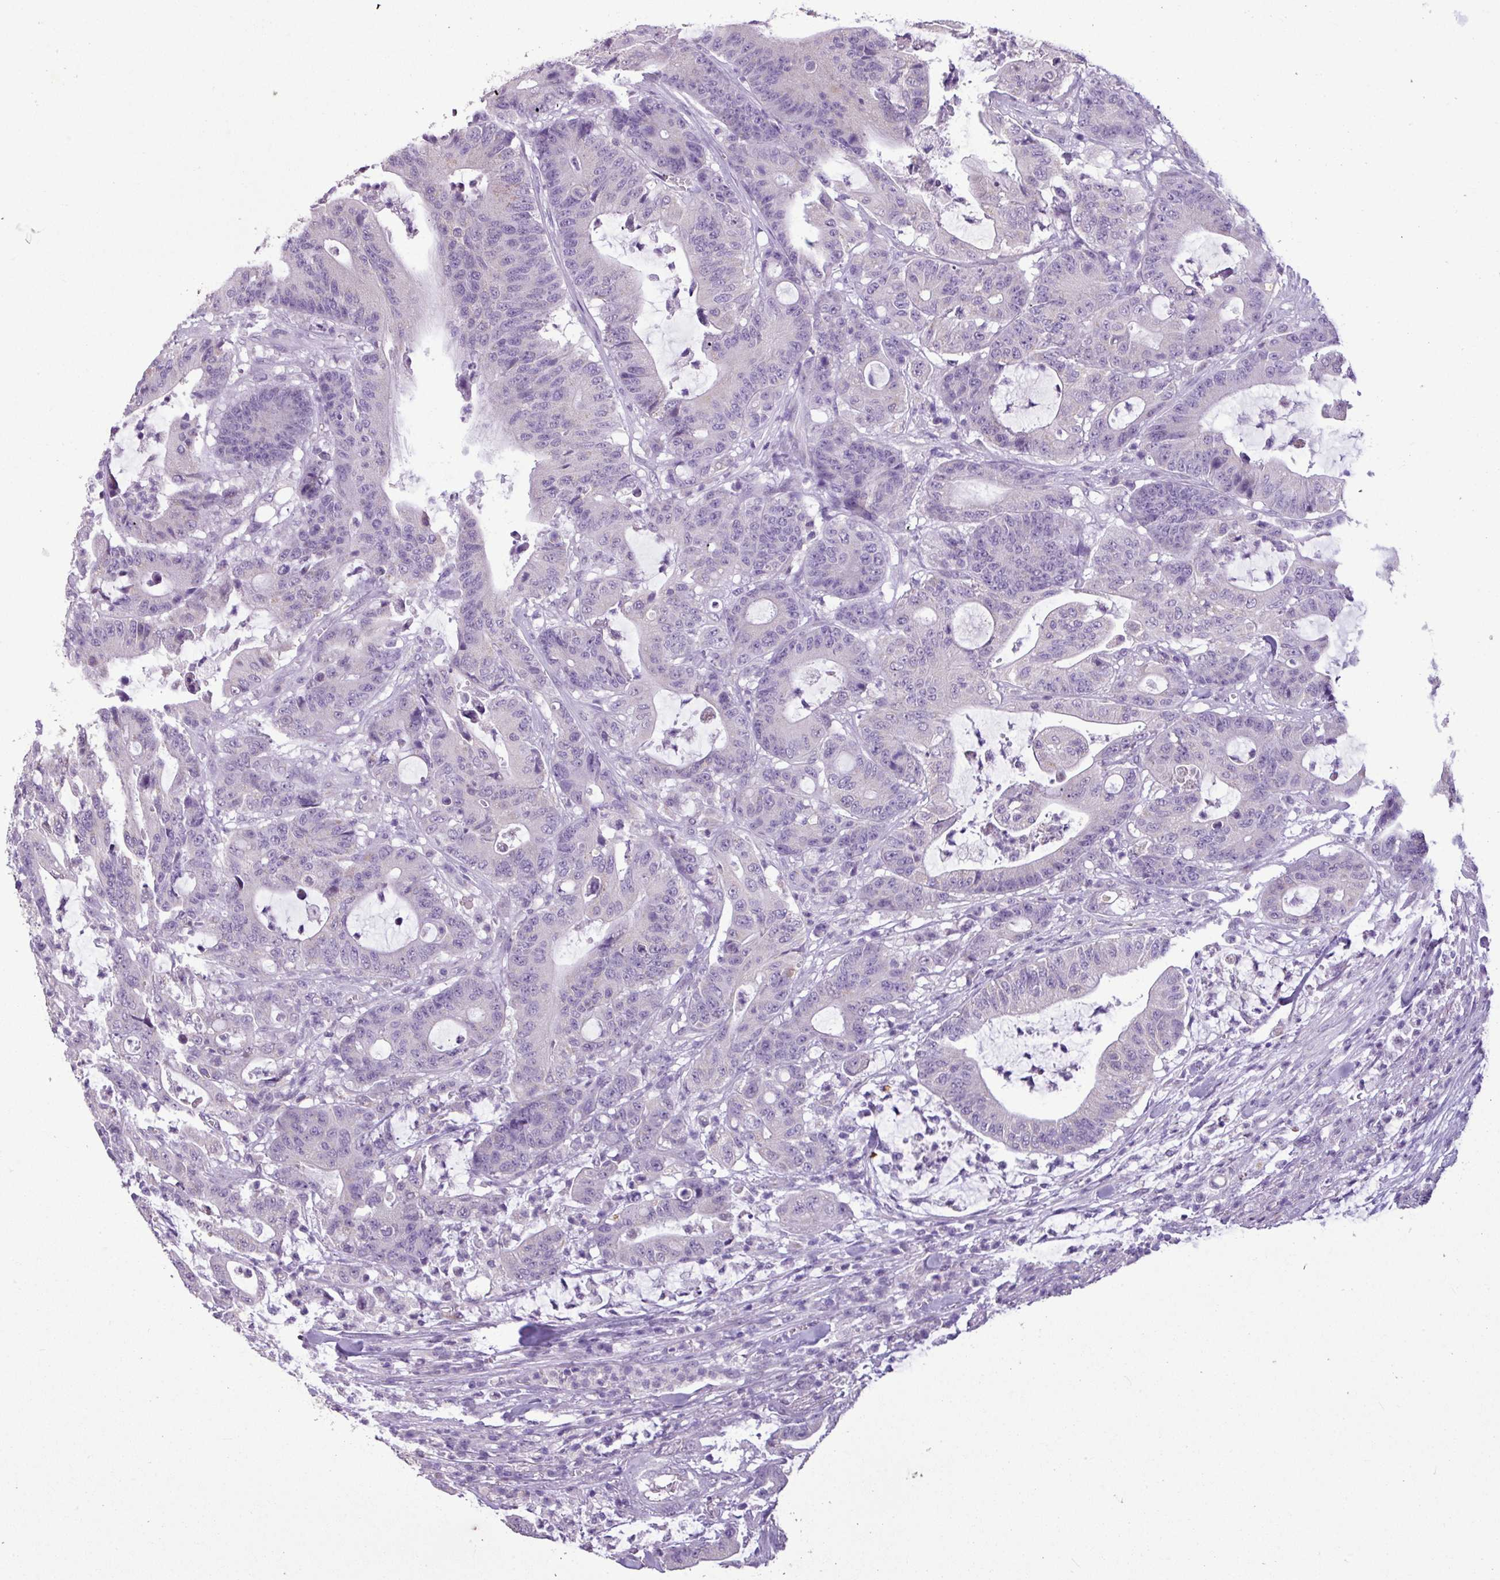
{"staining": {"intensity": "negative", "quantity": "none", "location": "none"}, "tissue": "colorectal cancer", "cell_type": "Tumor cells", "image_type": "cancer", "snomed": [{"axis": "morphology", "description": "Adenocarcinoma, NOS"}, {"axis": "topography", "description": "Colon"}], "caption": "This micrograph is of adenocarcinoma (colorectal) stained with immunohistochemistry (IHC) to label a protein in brown with the nuclei are counter-stained blue. There is no staining in tumor cells.", "gene": "ALDH2", "patient": {"sex": "female", "age": 84}}